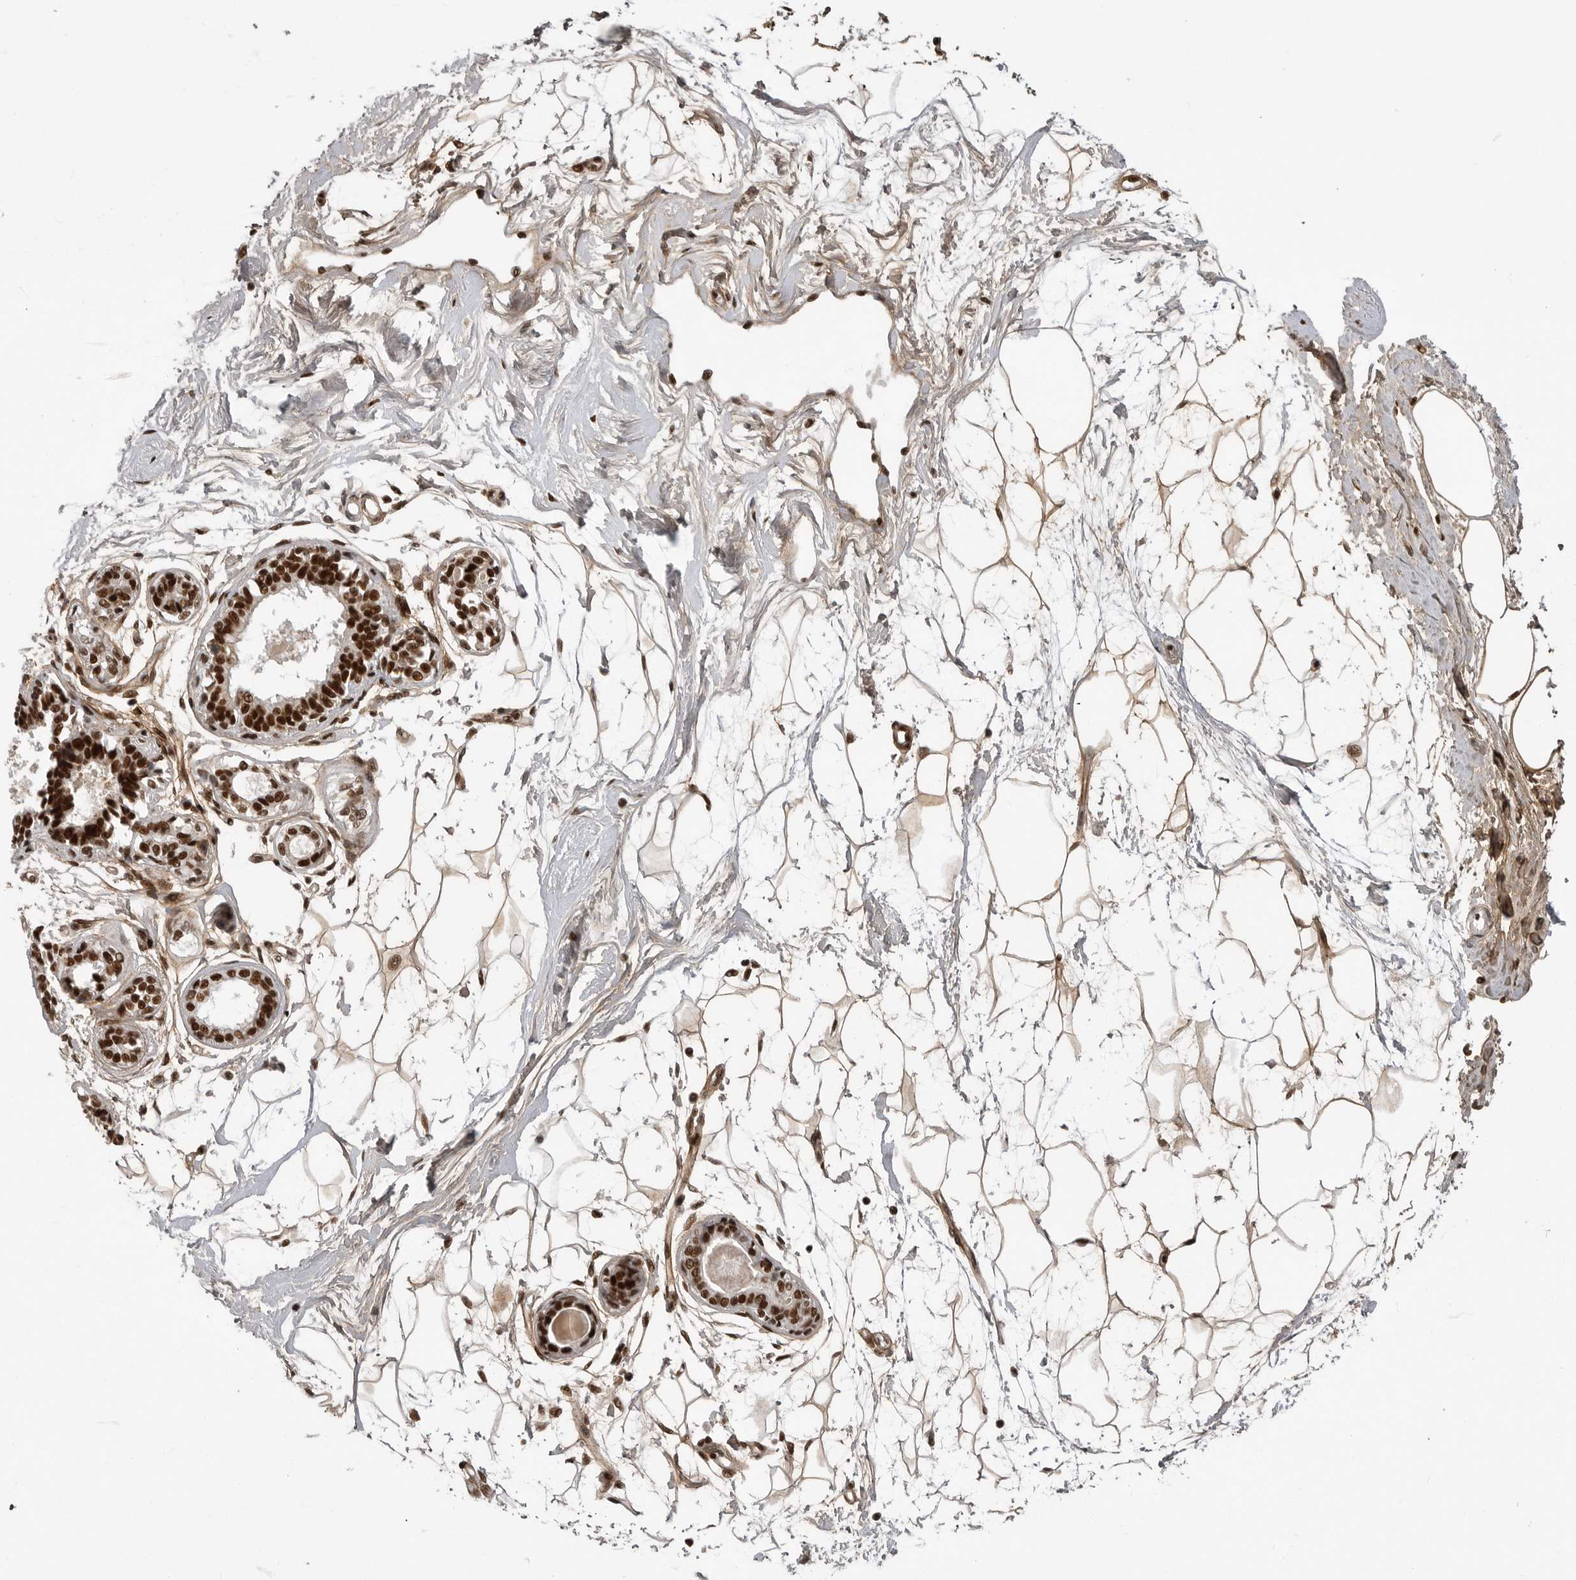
{"staining": {"intensity": "moderate", "quantity": ">75%", "location": "cytoplasmic/membranous,nuclear"}, "tissue": "breast", "cell_type": "Adipocytes", "image_type": "normal", "snomed": [{"axis": "morphology", "description": "Normal tissue, NOS"}, {"axis": "topography", "description": "Breast"}], "caption": "DAB (3,3'-diaminobenzidine) immunohistochemical staining of benign human breast reveals moderate cytoplasmic/membranous,nuclear protein expression in approximately >75% of adipocytes.", "gene": "PPP1R8", "patient": {"sex": "female", "age": 45}}